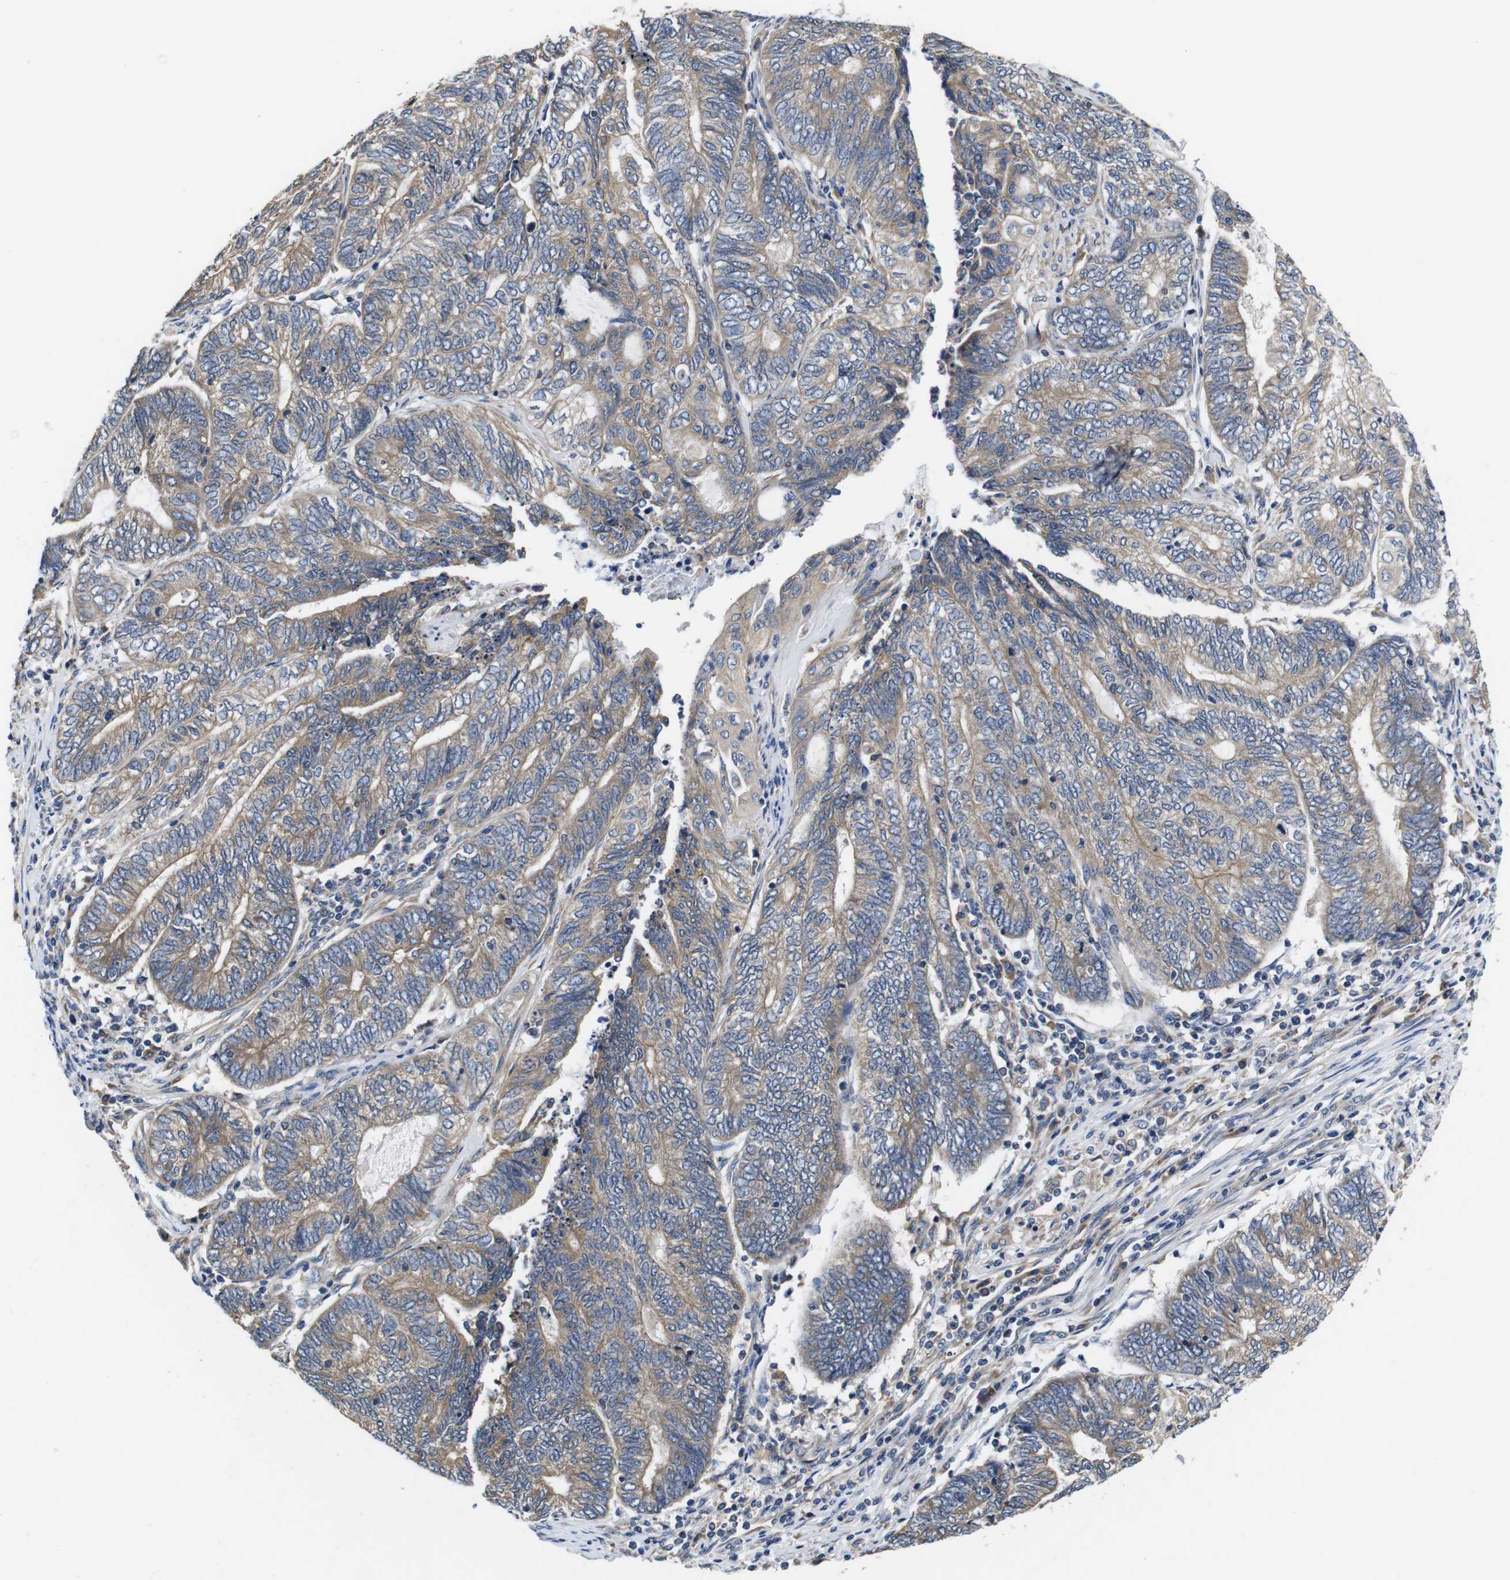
{"staining": {"intensity": "moderate", "quantity": ">75%", "location": "cytoplasmic/membranous"}, "tissue": "endometrial cancer", "cell_type": "Tumor cells", "image_type": "cancer", "snomed": [{"axis": "morphology", "description": "Adenocarcinoma, NOS"}, {"axis": "topography", "description": "Uterus"}, {"axis": "topography", "description": "Endometrium"}], "caption": "Immunohistochemical staining of human endometrial cancer (adenocarcinoma) reveals moderate cytoplasmic/membranous protein staining in about >75% of tumor cells. Immunohistochemistry (ihc) stains the protein in brown and the nuclei are stained blue.", "gene": "MARCHF7", "patient": {"sex": "female", "age": 70}}